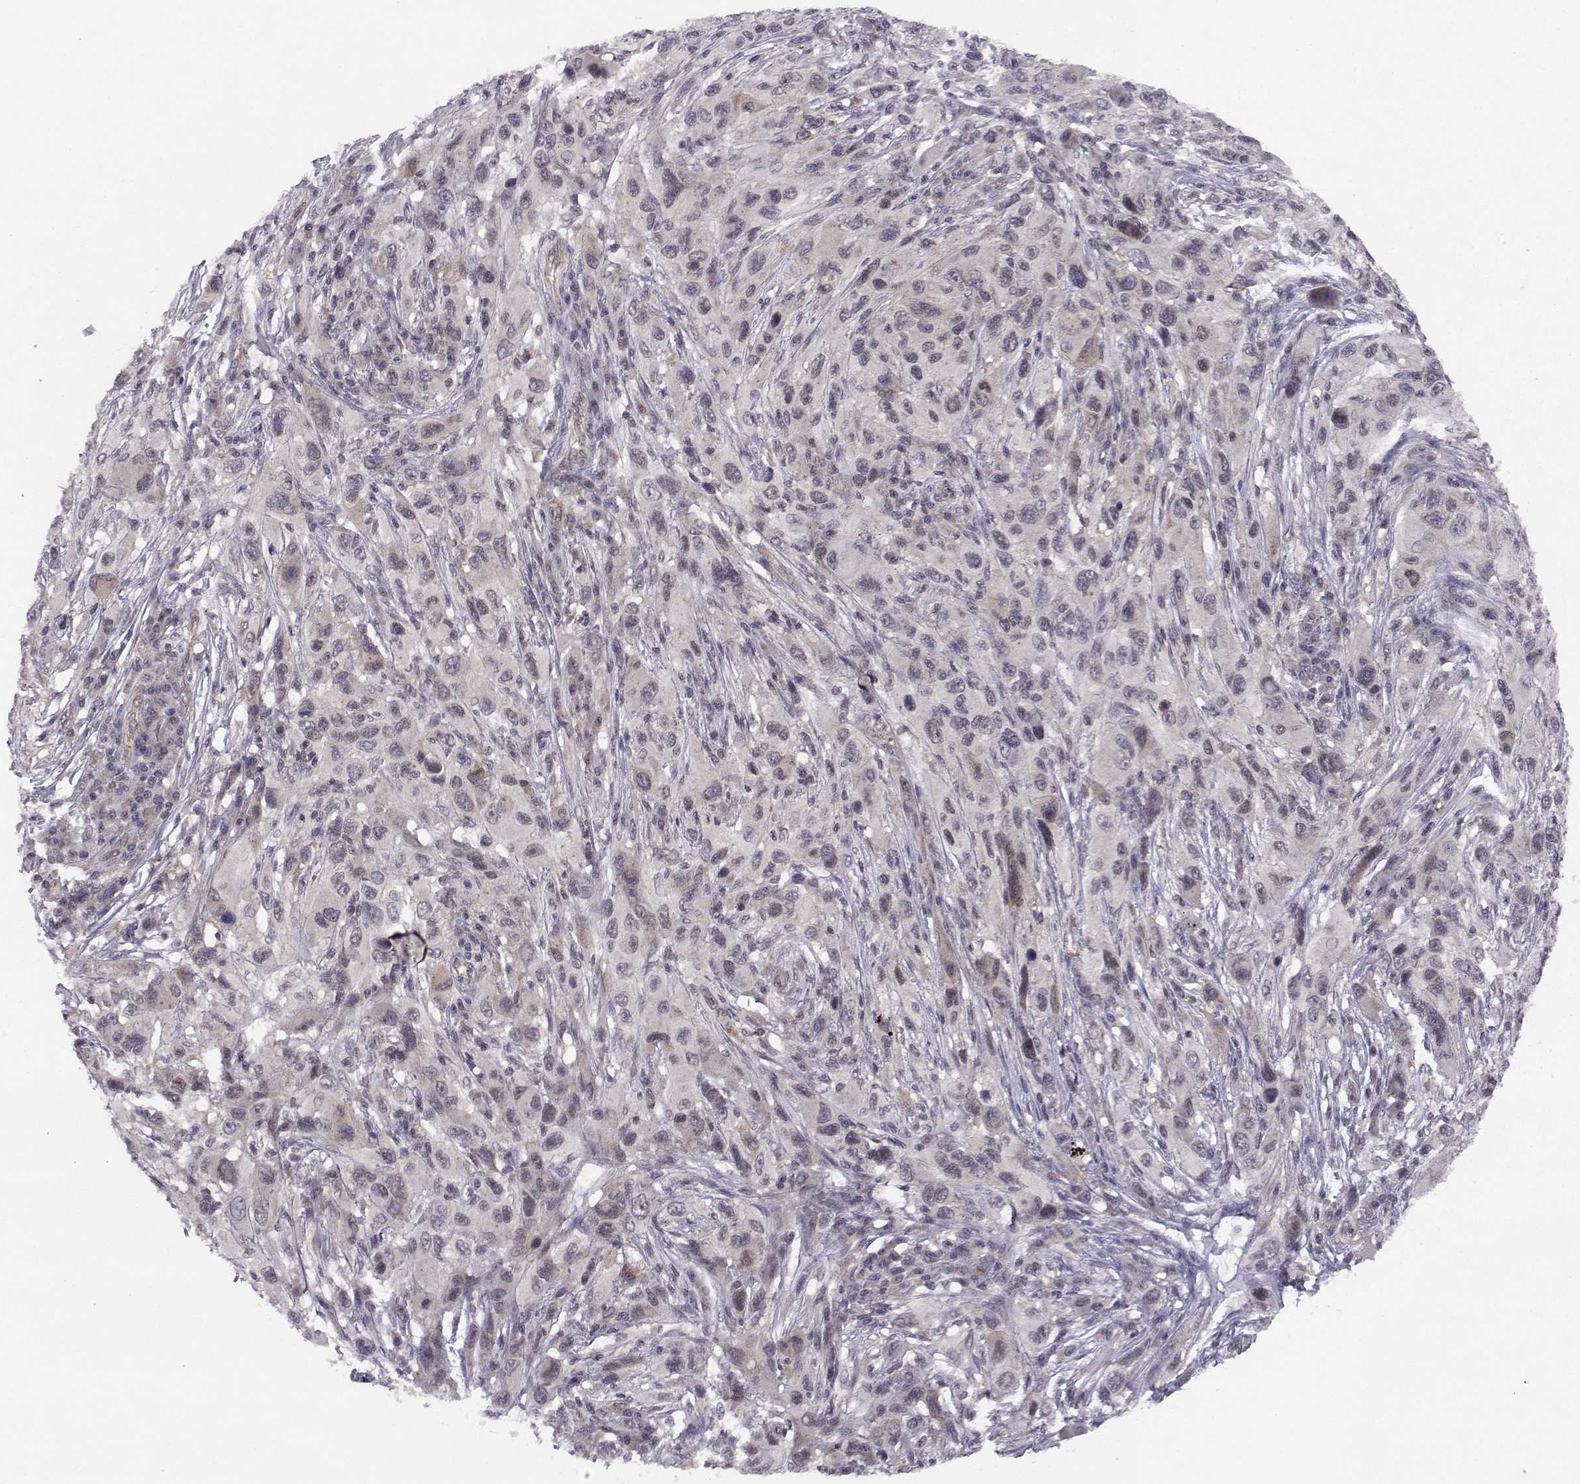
{"staining": {"intensity": "negative", "quantity": "none", "location": "none"}, "tissue": "melanoma", "cell_type": "Tumor cells", "image_type": "cancer", "snomed": [{"axis": "morphology", "description": "Malignant melanoma, NOS"}, {"axis": "topography", "description": "Skin"}], "caption": "Malignant melanoma was stained to show a protein in brown. There is no significant expression in tumor cells.", "gene": "KIF13B", "patient": {"sex": "male", "age": 53}}